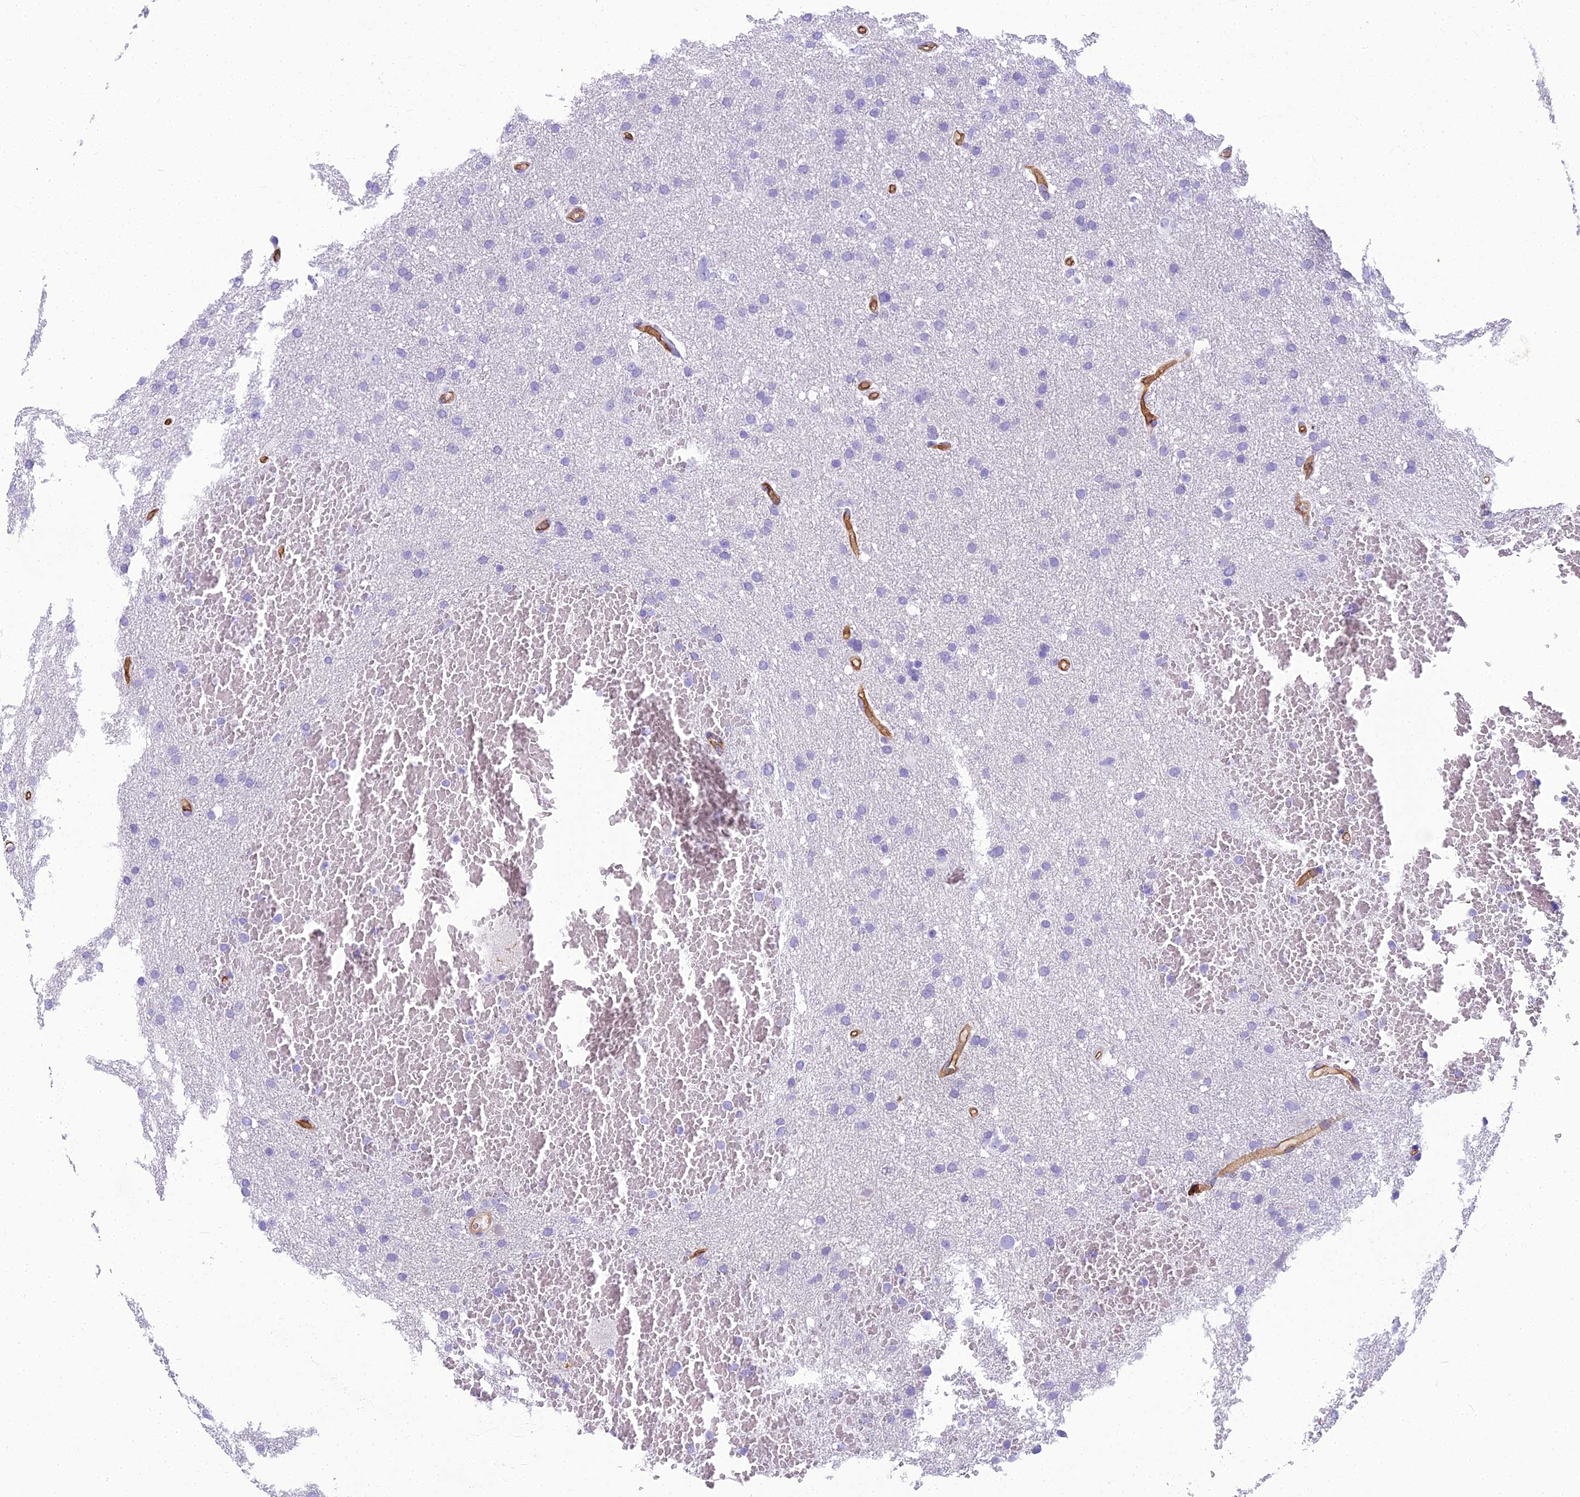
{"staining": {"intensity": "negative", "quantity": "none", "location": "none"}, "tissue": "glioma", "cell_type": "Tumor cells", "image_type": "cancer", "snomed": [{"axis": "morphology", "description": "Glioma, malignant, High grade"}, {"axis": "topography", "description": "Cerebral cortex"}], "caption": "Malignant high-grade glioma was stained to show a protein in brown. There is no significant positivity in tumor cells.", "gene": "NINJ1", "patient": {"sex": "female", "age": 36}}